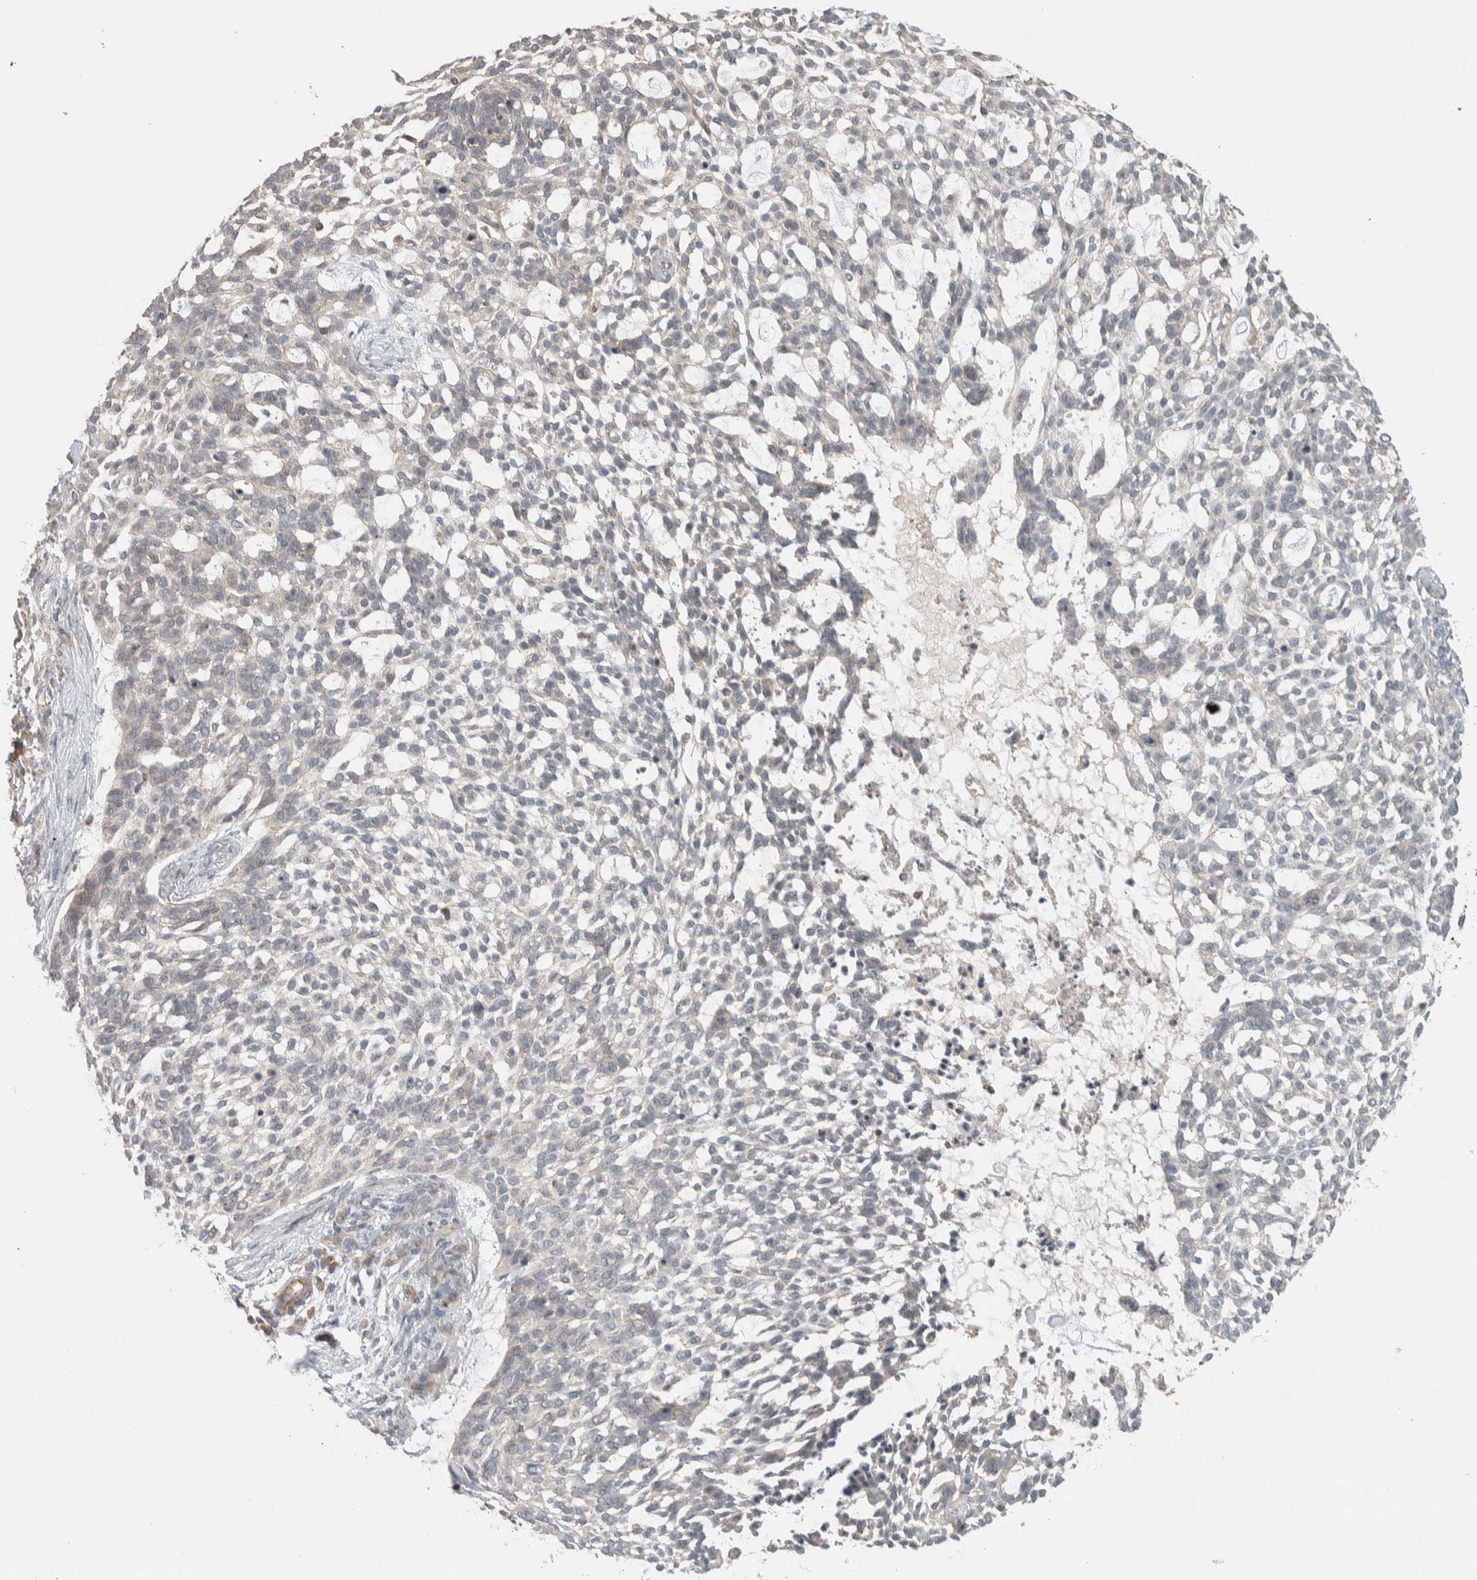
{"staining": {"intensity": "negative", "quantity": "none", "location": "none"}, "tissue": "skin cancer", "cell_type": "Tumor cells", "image_type": "cancer", "snomed": [{"axis": "morphology", "description": "Basal cell carcinoma"}, {"axis": "topography", "description": "Skin"}], "caption": "Photomicrograph shows no protein expression in tumor cells of skin basal cell carcinoma tissue.", "gene": "DEPTOR", "patient": {"sex": "female", "age": 64}}